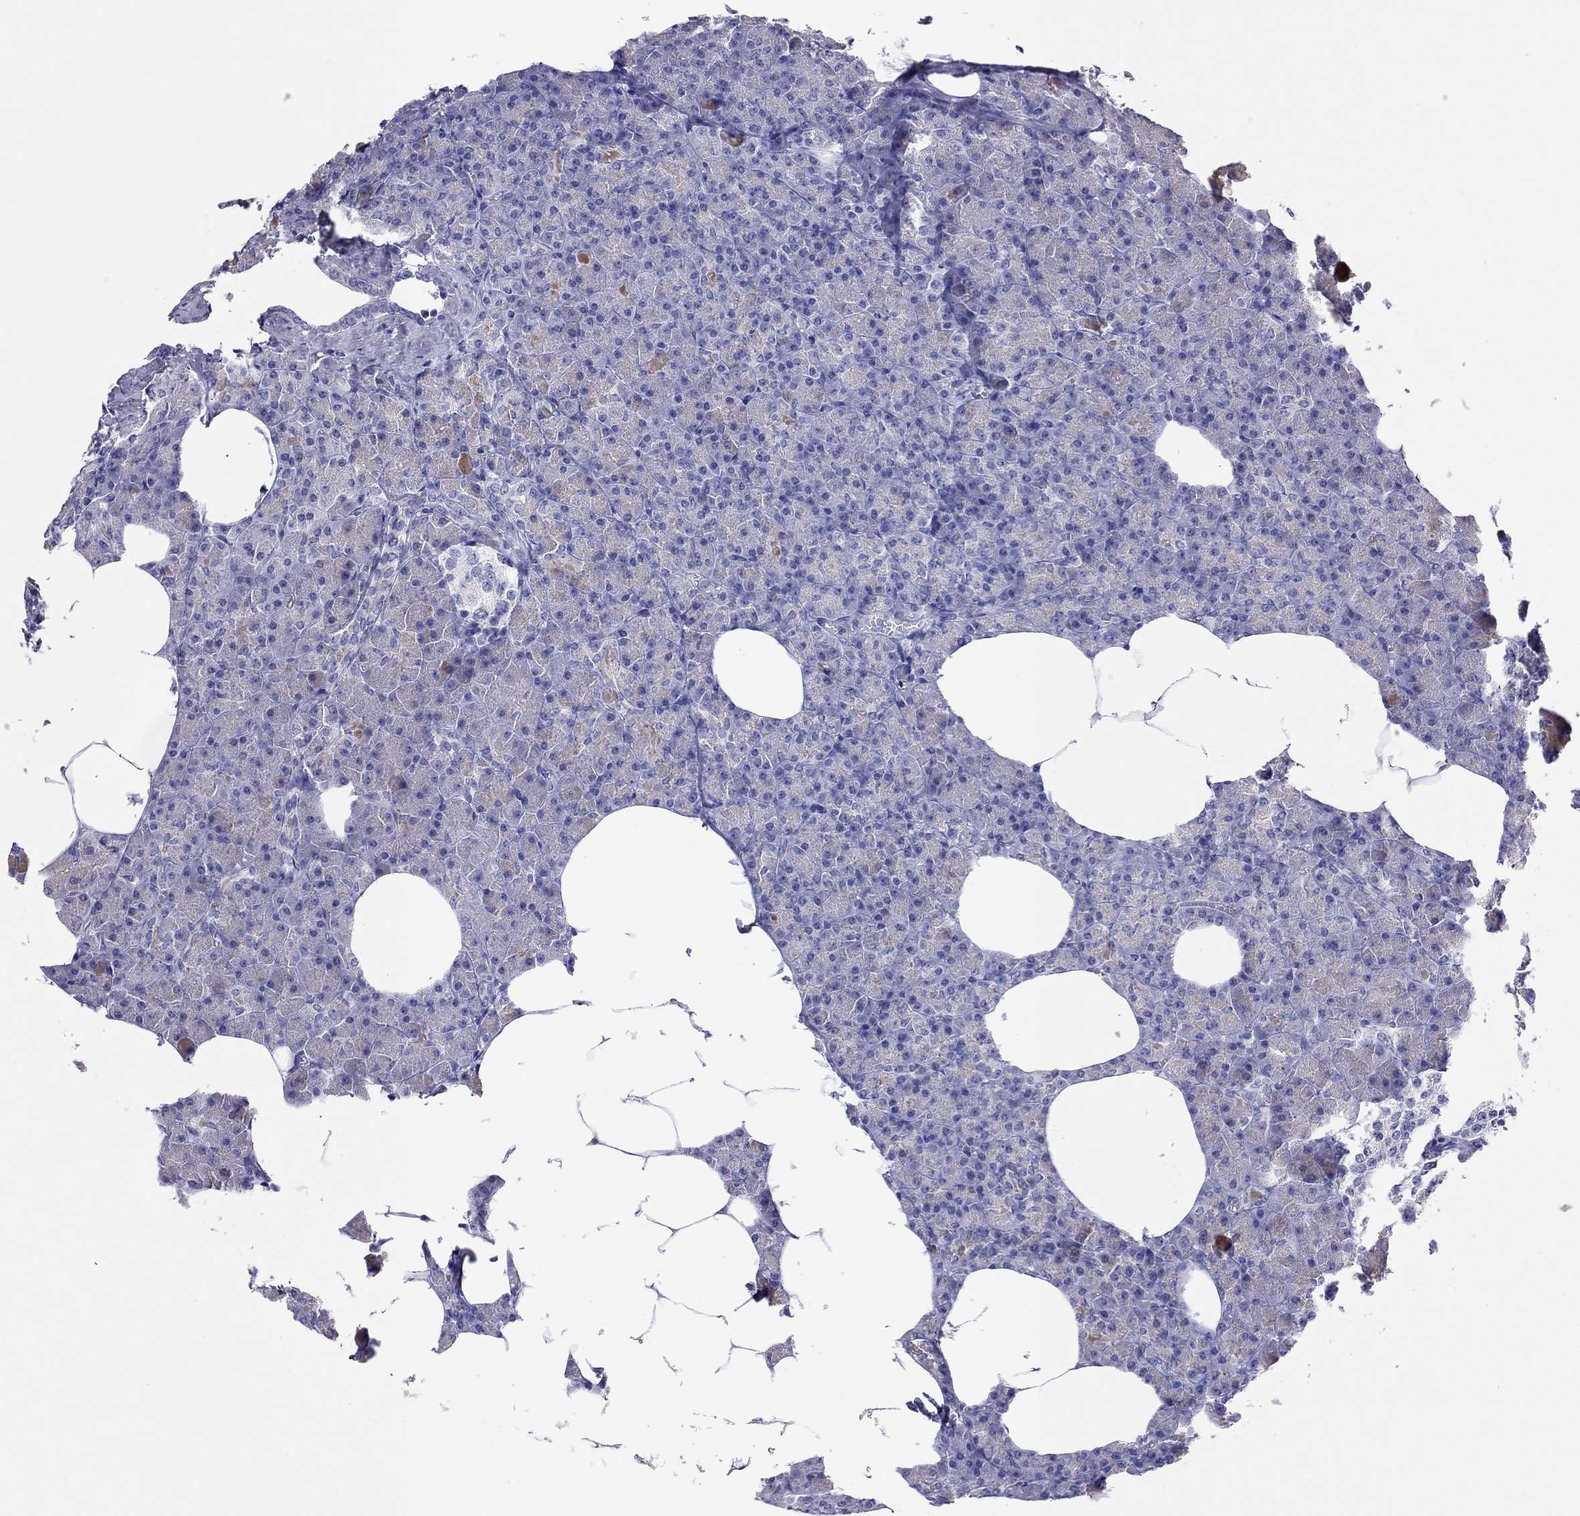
{"staining": {"intensity": "negative", "quantity": "none", "location": "none"}, "tissue": "pancreas", "cell_type": "Exocrine glandular cells", "image_type": "normal", "snomed": [{"axis": "morphology", "description": "Normal tissue, NOS"}, {"axis": "topography", "description": "Pancreas"}], "caption": "A photomicrograph of human pancreas is negative for staining in exocrine glandular cells. The staining is performed using DAB (3,3'-diaminobenzidine) brown chromogen with nuclei counter-stained in using hematoxylin.", "gene": "CAPNS2", "patient": {"sex": "female", "age": 45}}